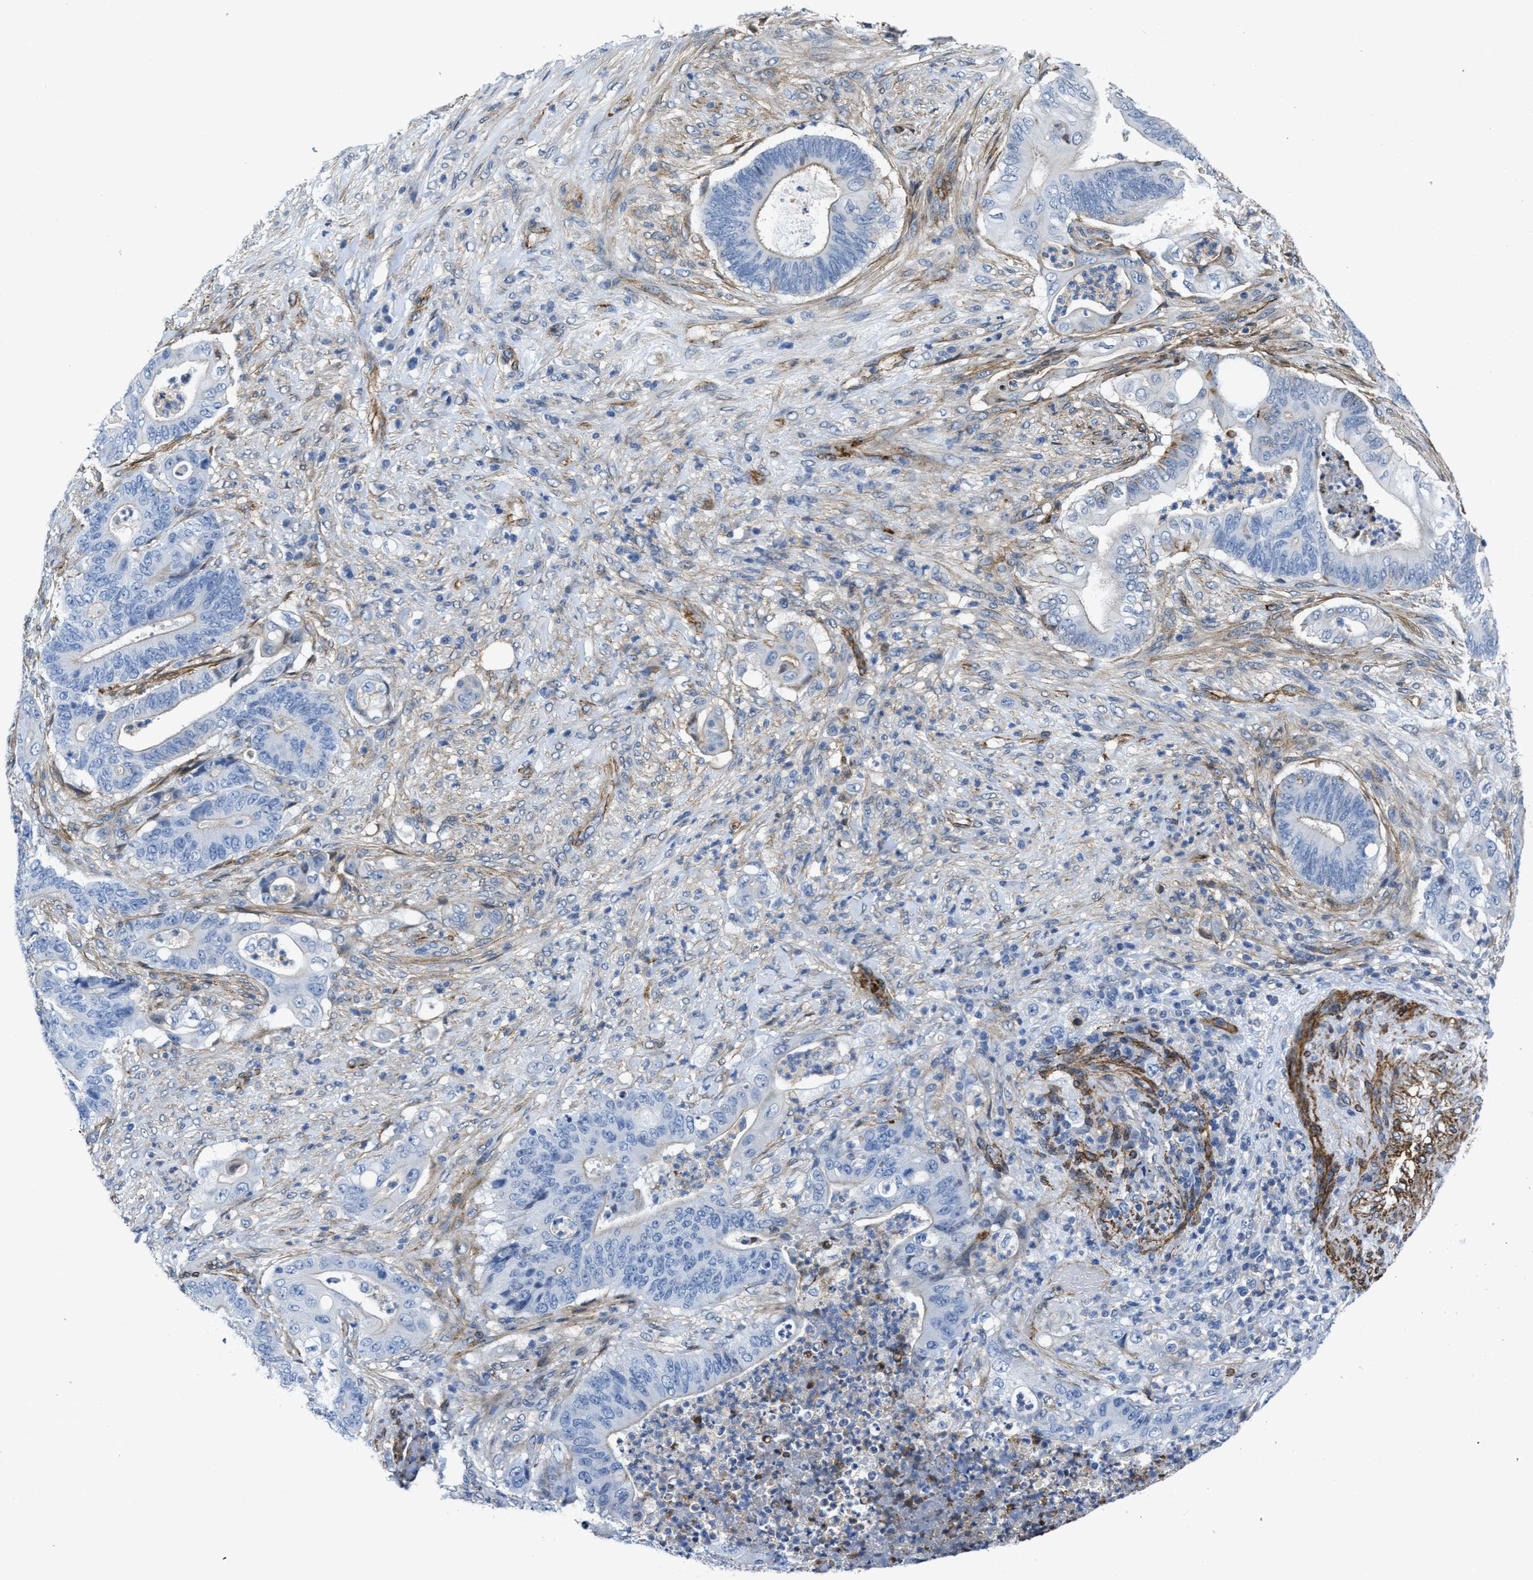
{"staining": {"intensity": "negative", "quantity": "none", "location": "none"}, "tissue": "stomach cancer", "cell_type": "Tumor cells", "image_type": "cancer", "snomed": [{"axis": "morphology", "description": "Adenocarcinoma, NOS"}, {"axis": "topography", "description": "Stomach"}], "caption": "The micrograph displays no significant staining in tumor cells of stomach cancer.", "gene": "NAB1", "patient": {"sex": "female", "age": 73}}